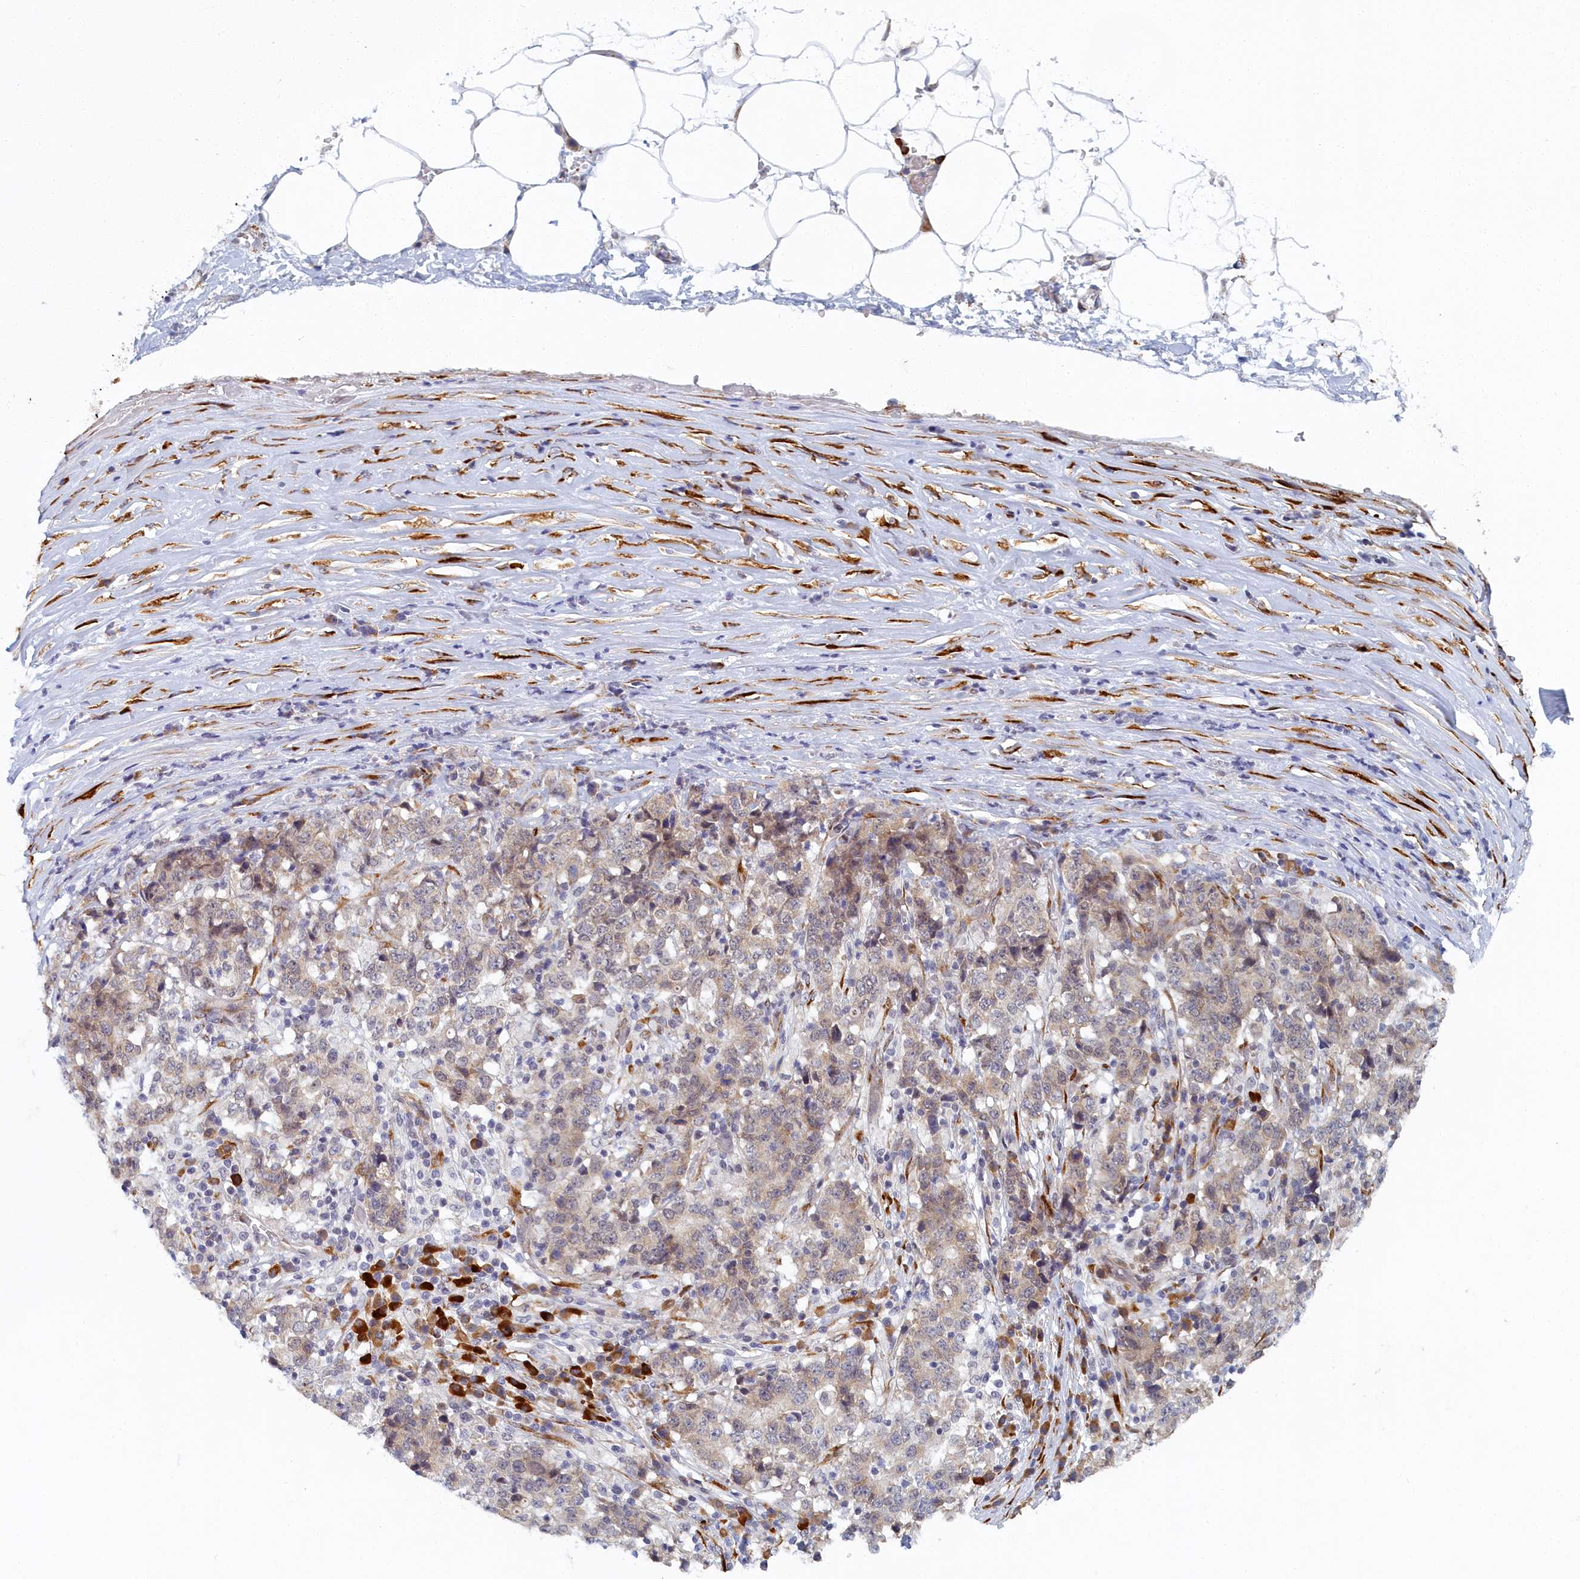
{"staining": {"intensity": "negative", "quantity": "none", "location": "none"}, "tissue": "stomach cancer", "cell_type": "Tumor cells", "image_type": "cancer", "snomed": [{"axis": "morphology", "description": "Adenocarcinoma, NOS"}, {"axis": "topography", "description": "Stomach"}], "caption": "IHC histopathology image of neoplastic tissue: stomach cancer (adenocarcinoma) stained with DAB reveals no significant protein staining in tumor cells.", "gene": "DNAJC17", "patient": {"sex": "male", "age": 59}}